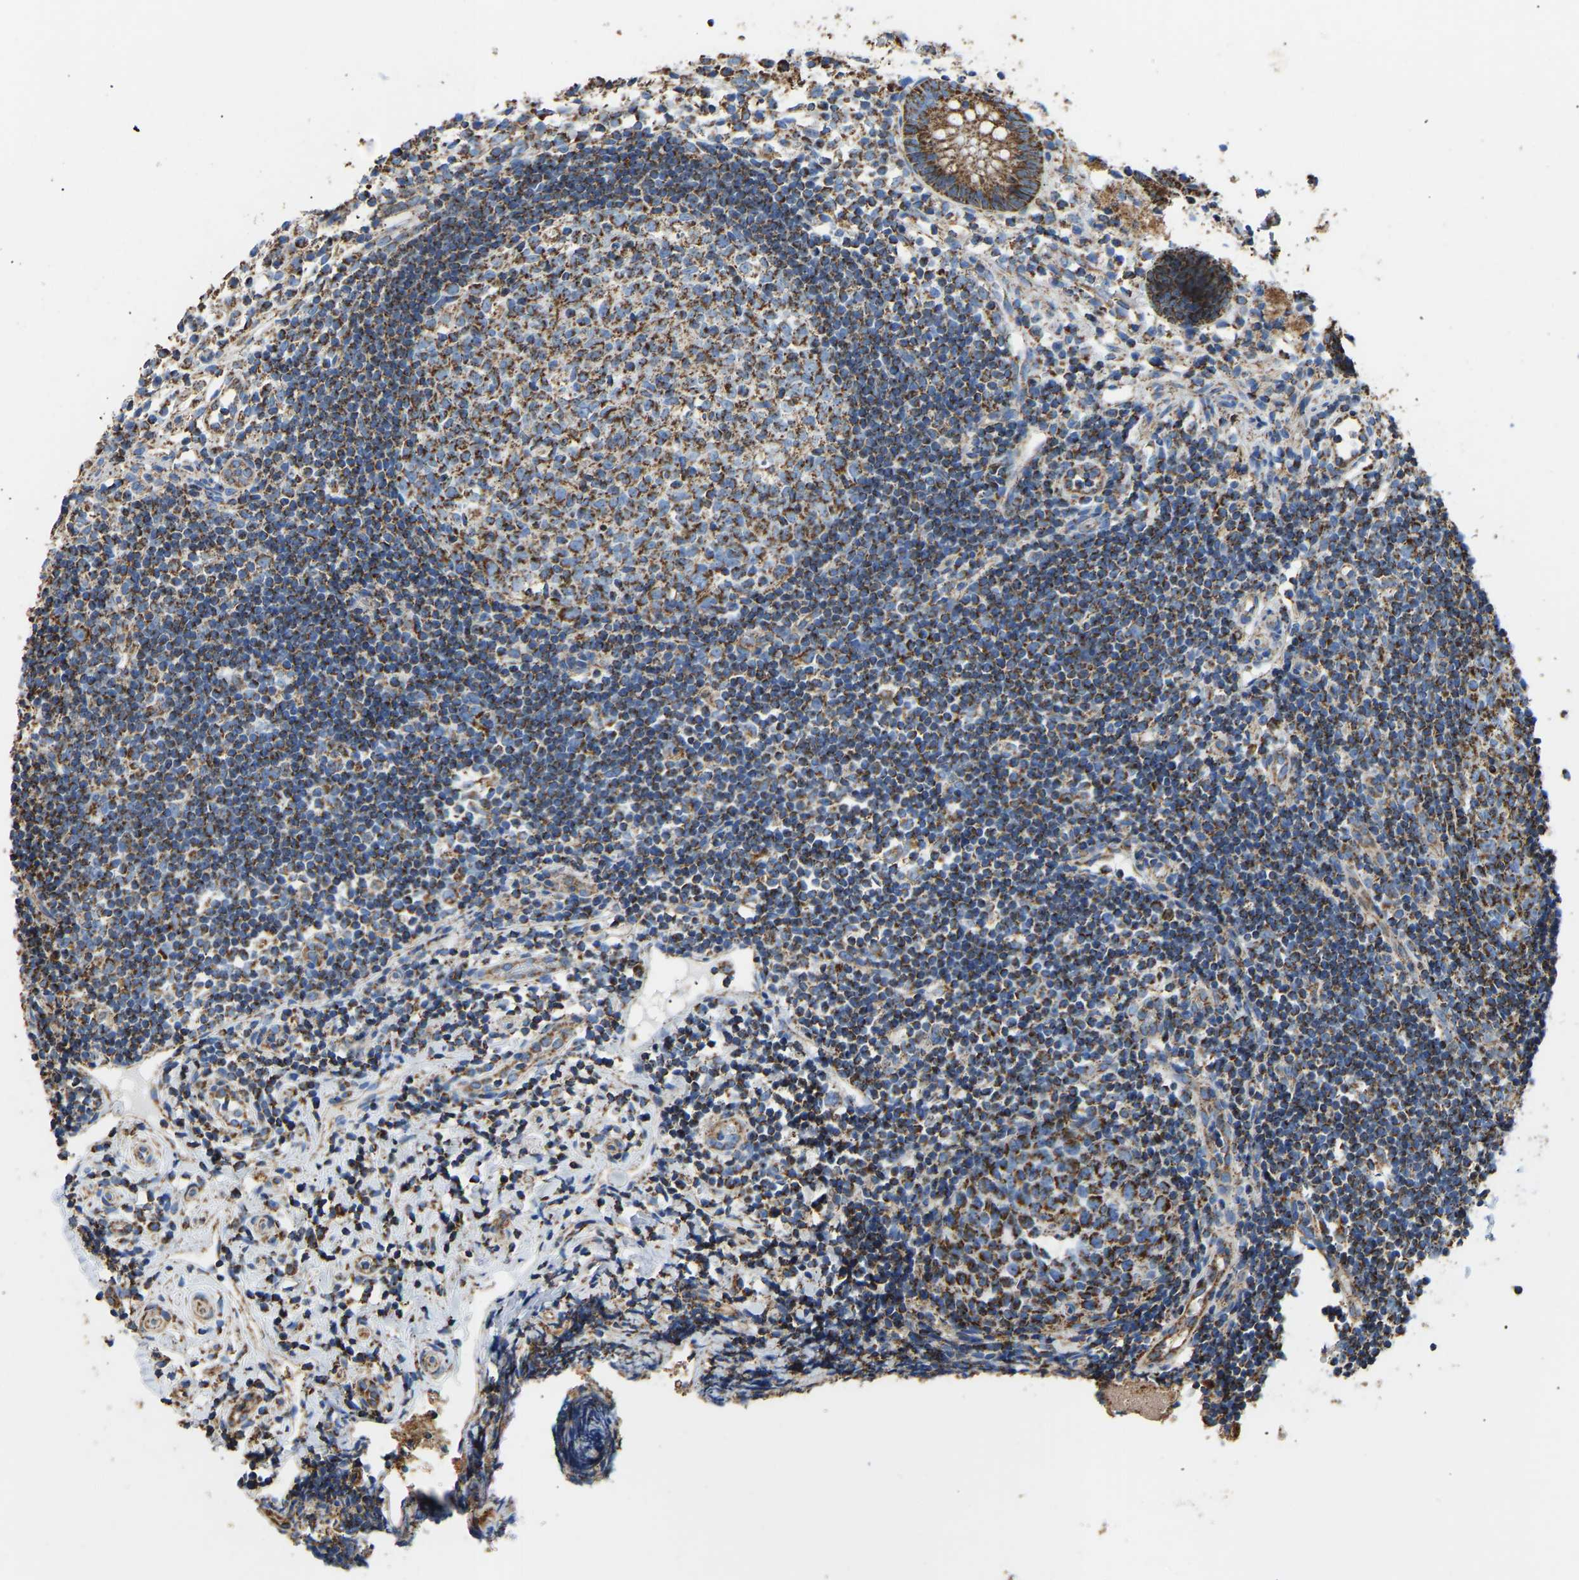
{"staining": {"intensity": "strong", "quantity": ">75%", "location": "cytoplasmic/membranous"}, "tissue": "appendix", "cell_type": "Glandular cells", "image_type": "normal", "snomed": [{"axis": "morphology", "description": "Normal tissue, NOS"}, {"axis": "topography", "description": "Appendix"}], "caption": "Unremarkable appendix displays strong cytoplasmic/membranous expression in approximately >75% of glandular cells.", "gene": "IRX6", "patient": {"sex": "female", "age": 20}}